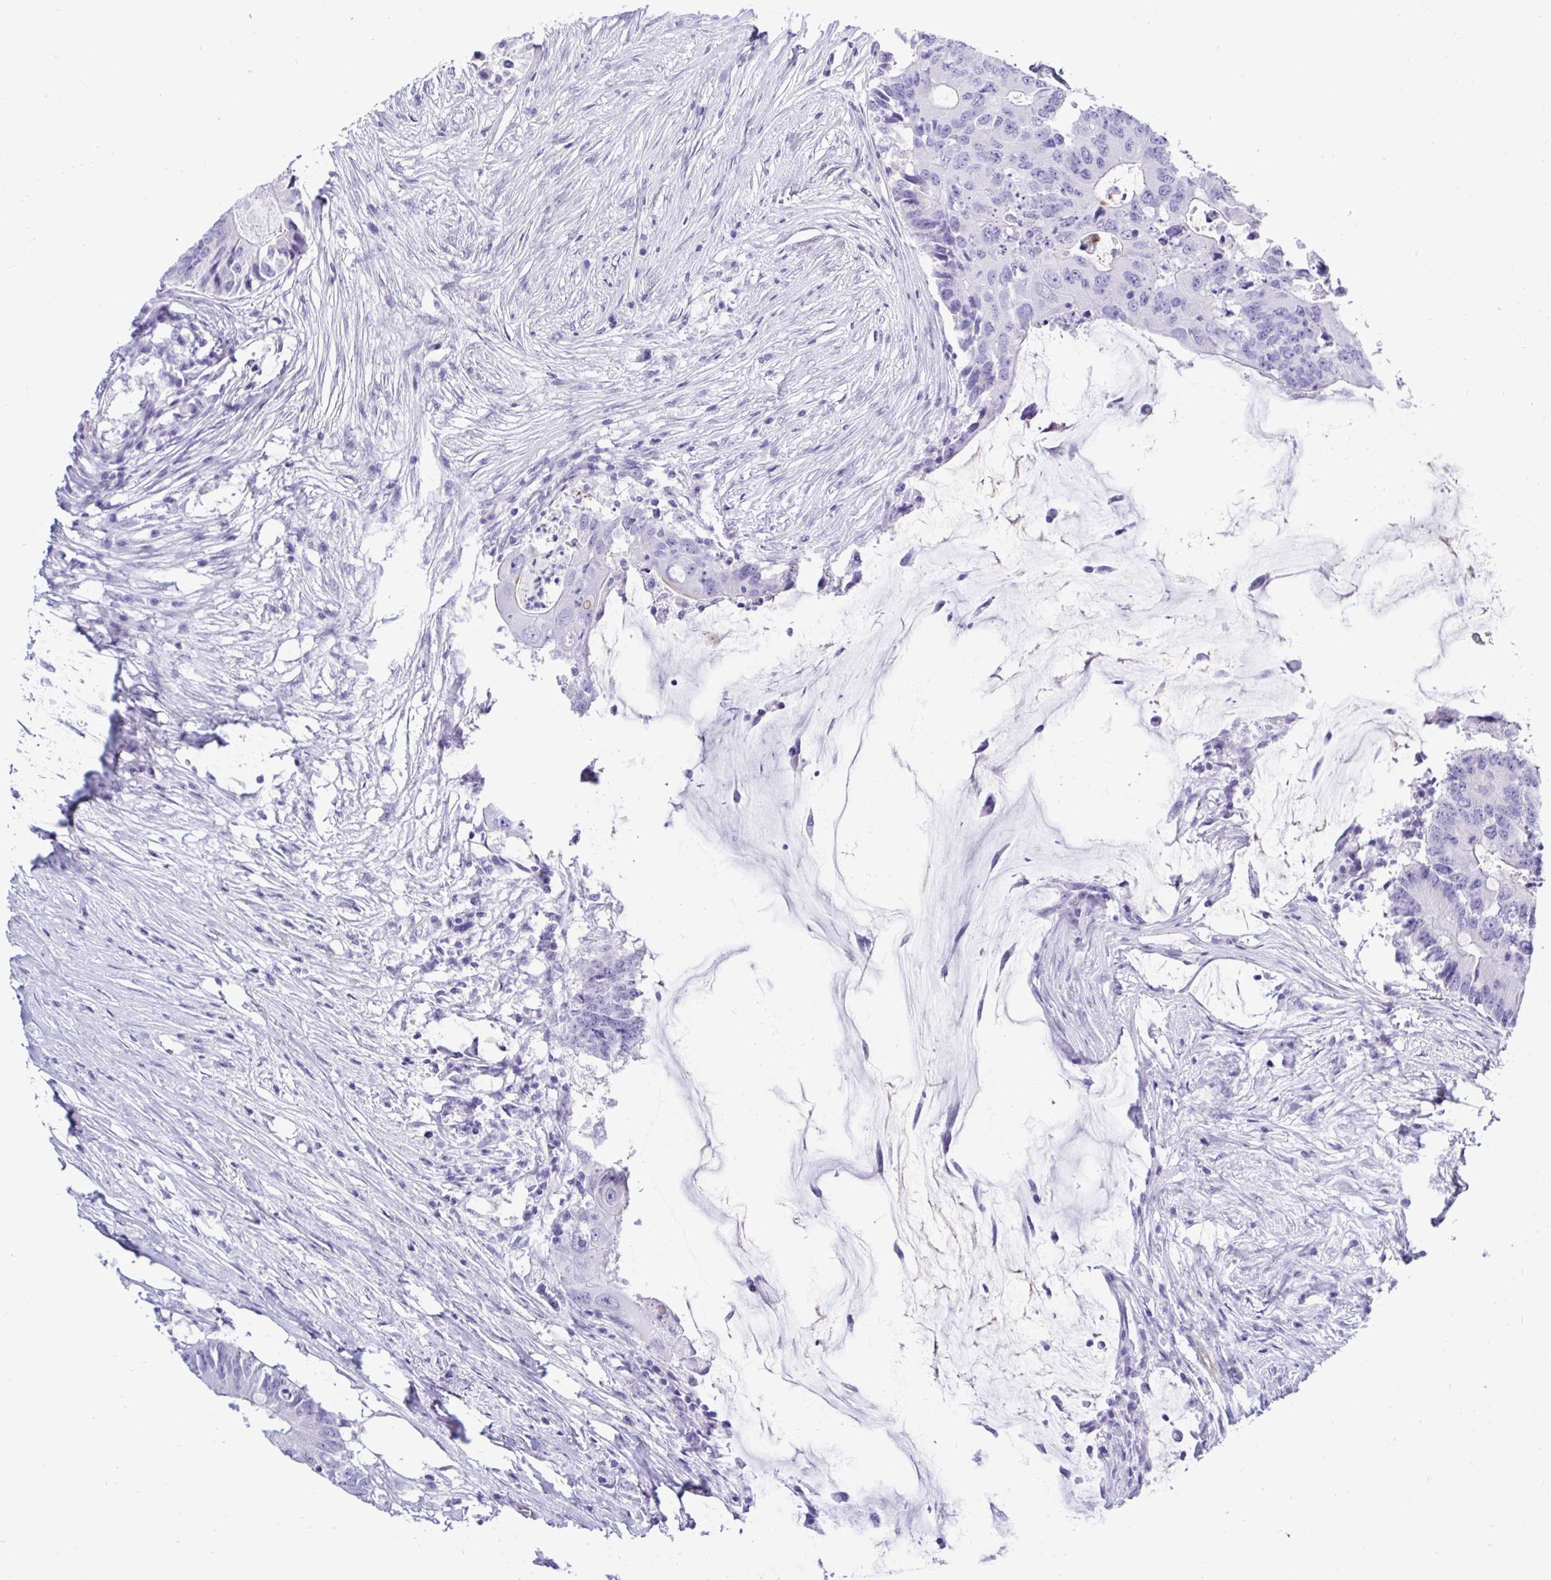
{"staining": {"intensity": "negative", "quantity": "none", "location": "none"}, "tissue": "colorectal cancer", "cell_type": "Tumor cells", "image_type": "cancer", "snomed": [{"axis": "morphology", "description": "Adenocarcinoma, NOS"}, {"axis": "topography", "description": "Colon"}], "caption": "The immunohistochemistry micrograph has no significant expression in tumor cells of adenocarcinoma (colorectal) tissue.", "gene": "ABCG2", "patient": {"sex": "male", "age": 71}}